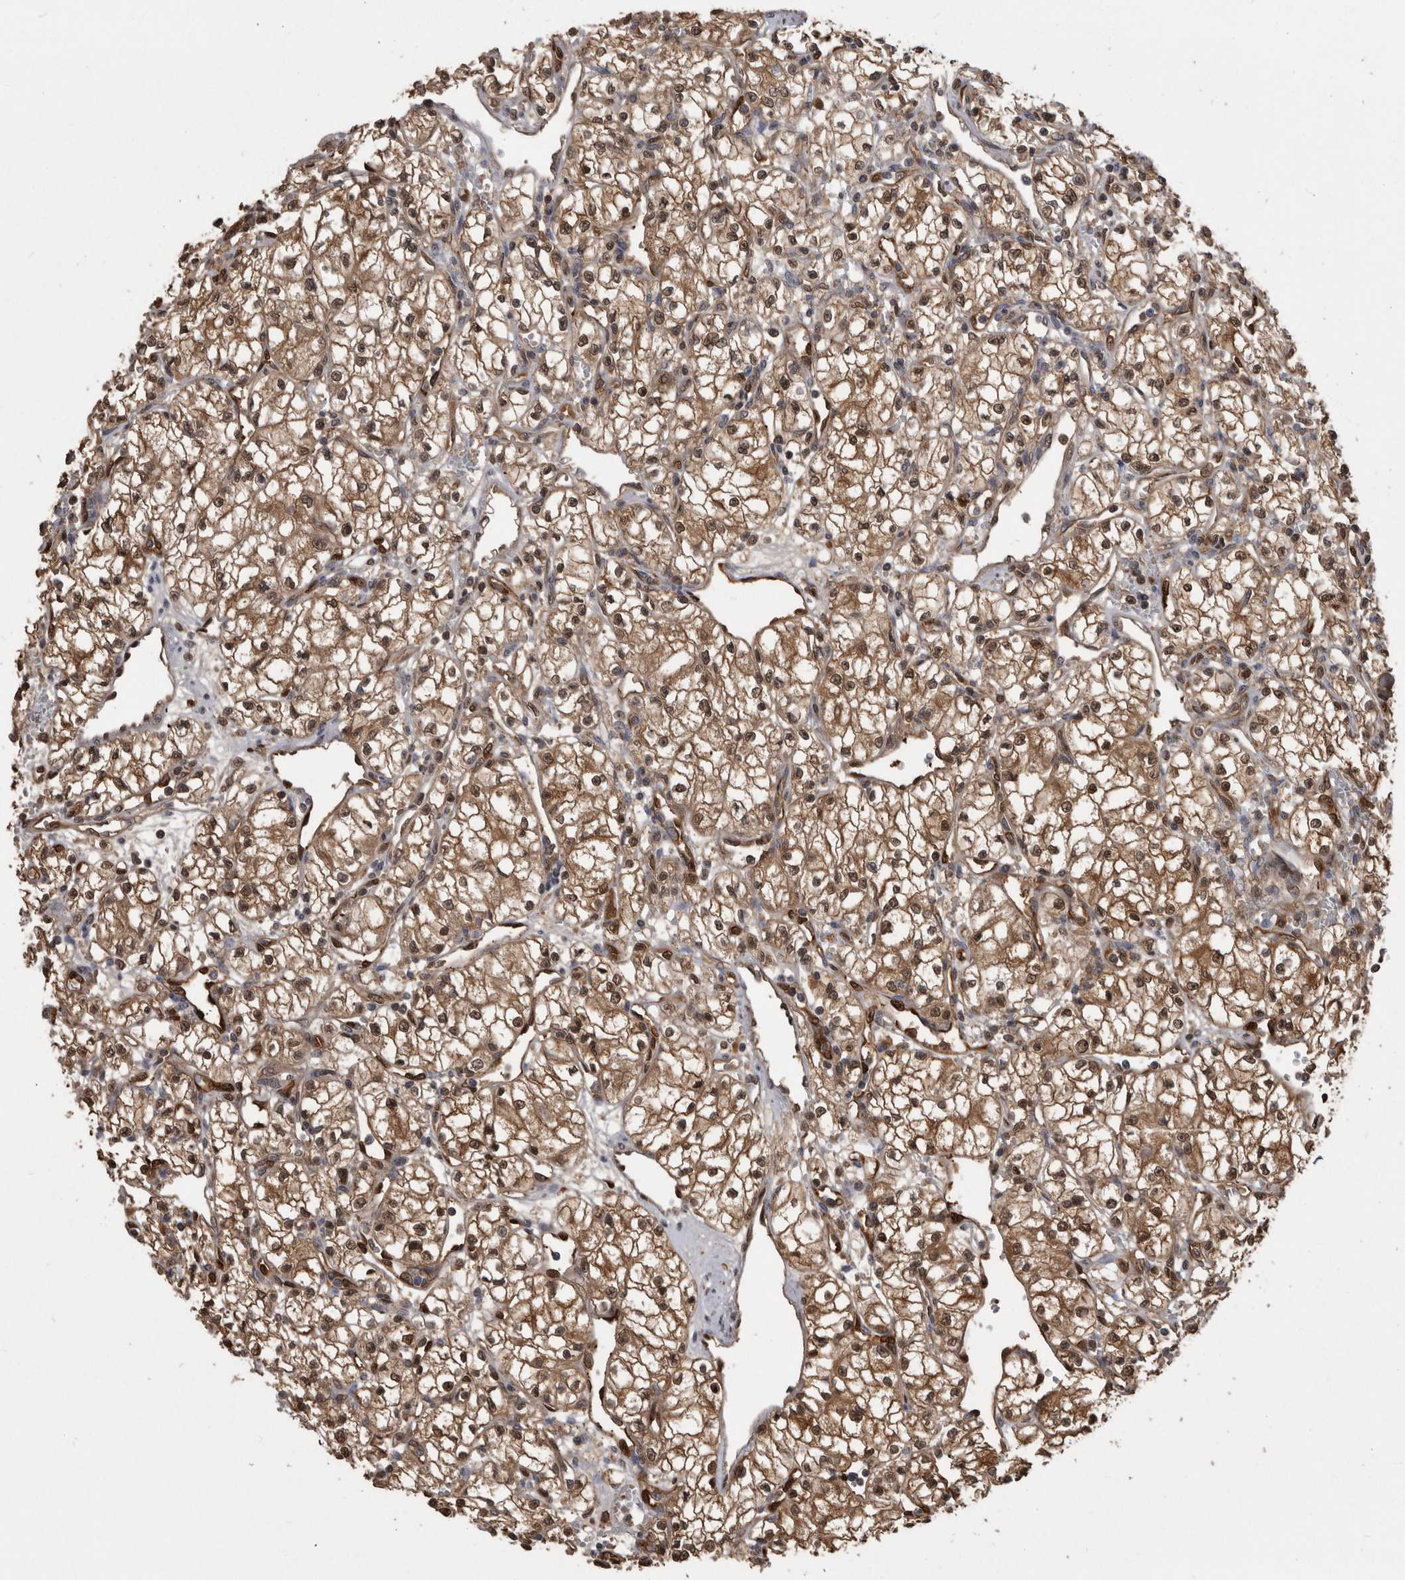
{"staining": {"intensity": "moderate", "quantity": ">75%", "location": "cytoplasmic/membranous,nuclear"}, "tissue": "renal cancer", "cell_type": "Tumor cells", "image_type": "cancer", "snomed": [{"axis": "morphology", "description": "Normal tissue, NOS"}, {"axis": "morphology", "description": "Adenocarcinoma, NOS"}, {"axis": "topography", "description": "Kidney"}], "caption": "Adenocarcinoma (renal) stained with DAB immunohistochemistry exhibits medium levels of moderate cytoplasmic/membranous and nuclear staining in about >75% of tumor cells. (brown staining indicates protein expression, while blue staining denotes nuclei).", "gene": "LXN", "patient": {"sex": "male", "age": 59}}